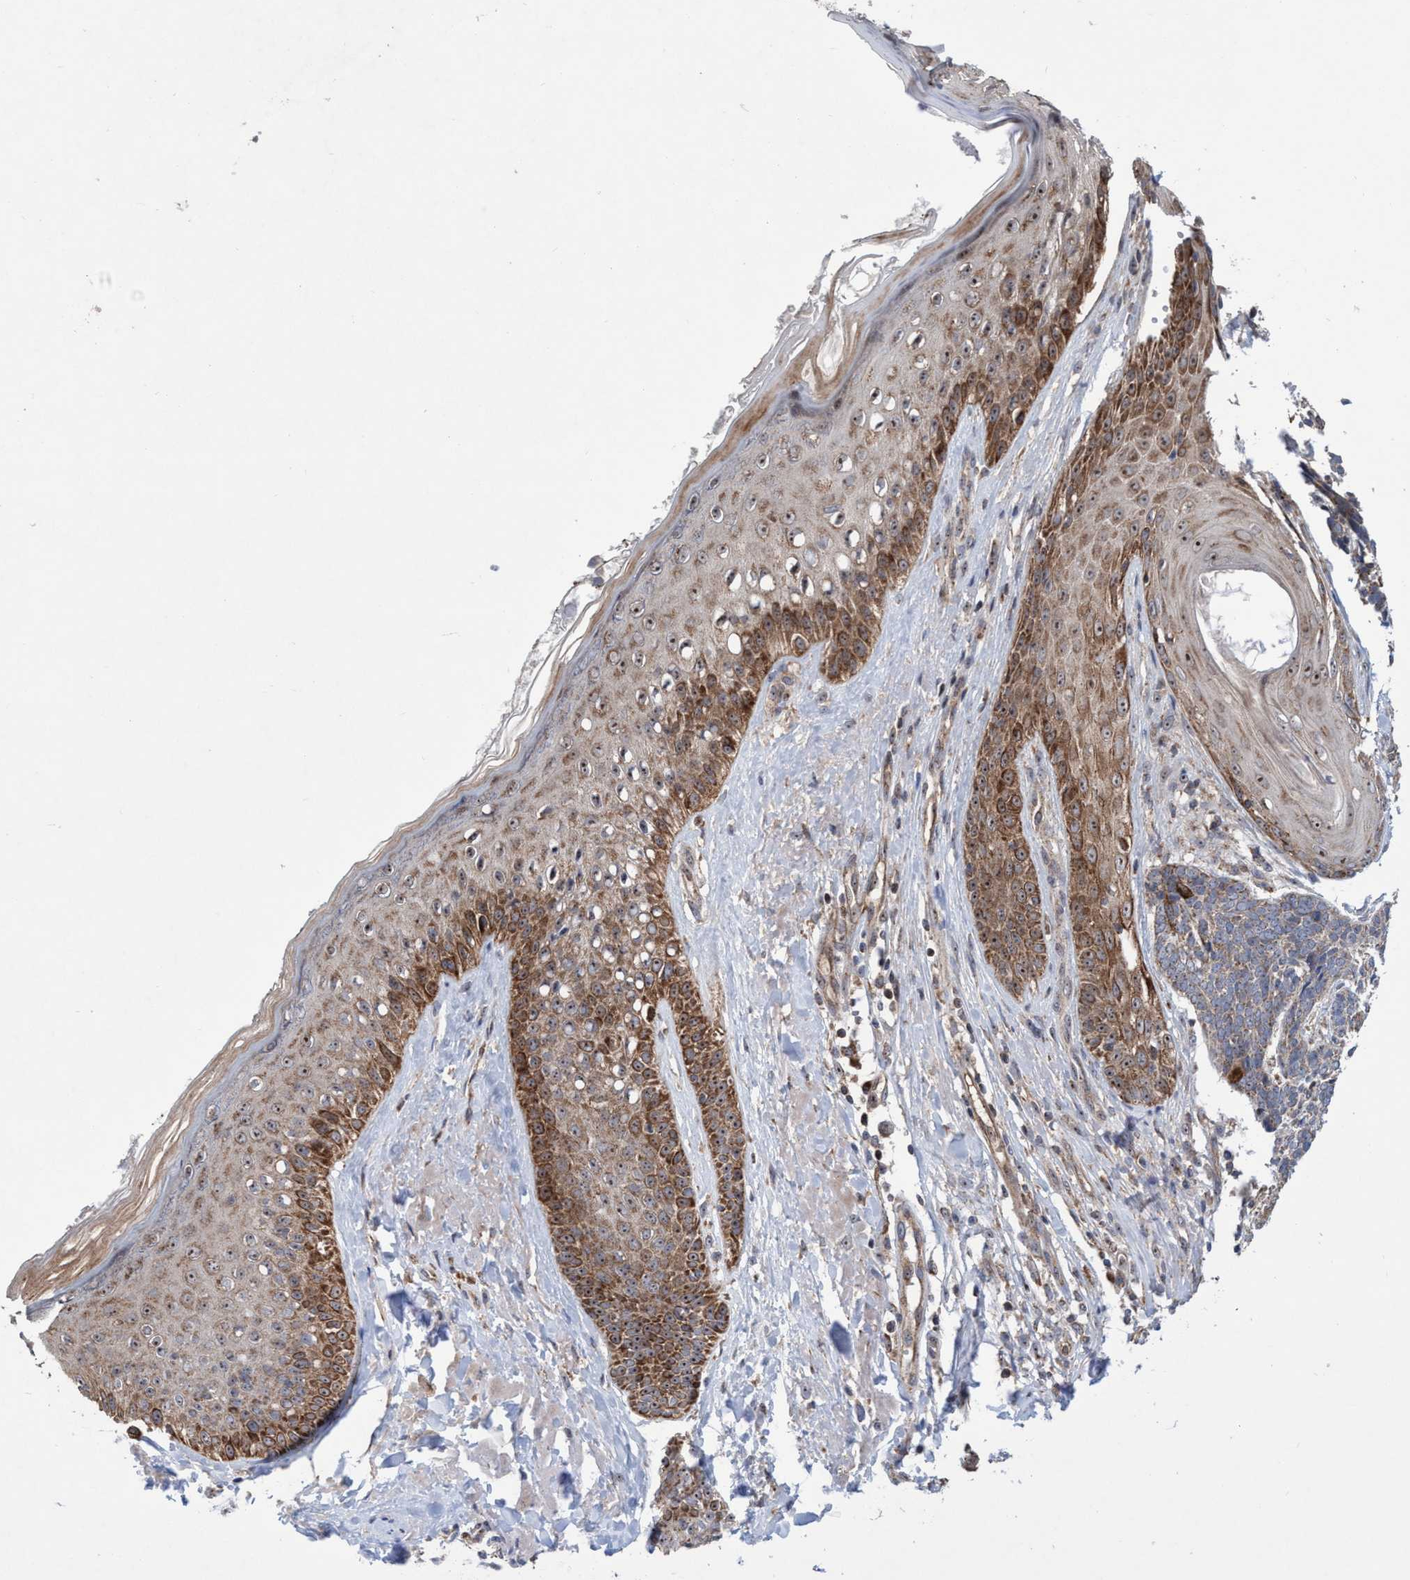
{"staining": {"intensity": "moderate", "quantity": "25%-75%", "location": "cytoplasmic/membranous"}, "tissue": "skin cancer", "cell_type": "Tumor cells", "image_type": "cancer", "snomed": [{"axis": "morphology", "description": "Basal cell carcinoma"}, {"axis": "topography", "description": "Skin"}], "caption": "An IHC image of neoplastic tissue is shown. Protein staining in brown shows moderate cytoplasmic/membranous positivity in skin basal cell carcinoma within tumor cells.", "gene": "P2RY14", "patient": {"sex": "male", "age": 84}}